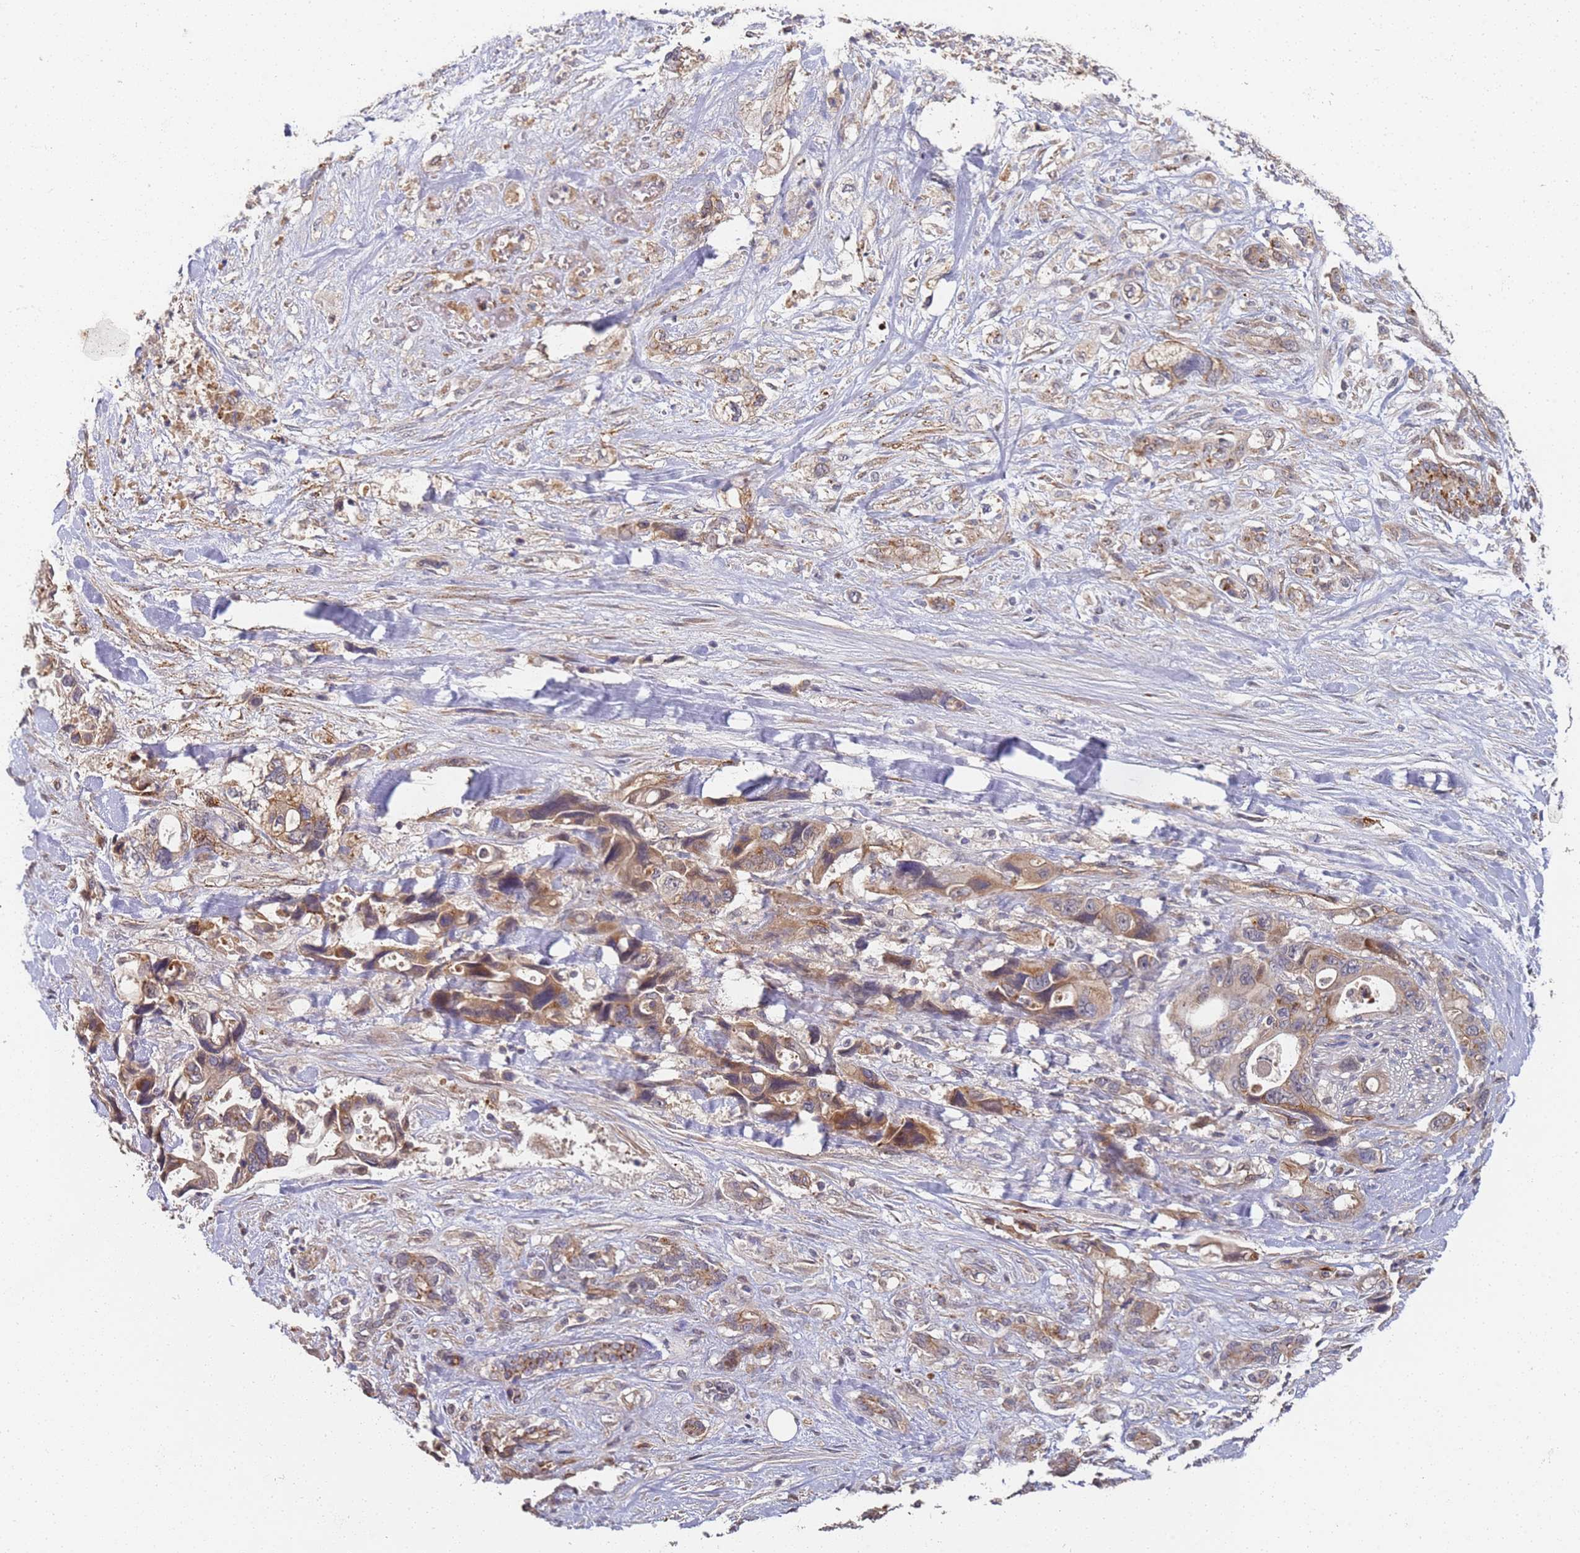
{"staining": {"intensity": "moderate", "quantity": ">75%", "location": "cytoplasmic/membranous"}, "tissue": "pancreatic cancer", "cell_type": "Tumor cells", "image_type": "cancer", "snomed": [{"axis": "morphology", "description": "Adenocarcinoma, NOS"}, {"axis": "topography", "description": "Pancreas"}], "caption": "Tumor cells exhibit medium levels of moderate cytoplasmic/membranous staining in approximately >75% of cells in human pancreatic adenocarcinoma.", "gene": "ABCB6", "patient": {"sex": "male", "age": 46}}